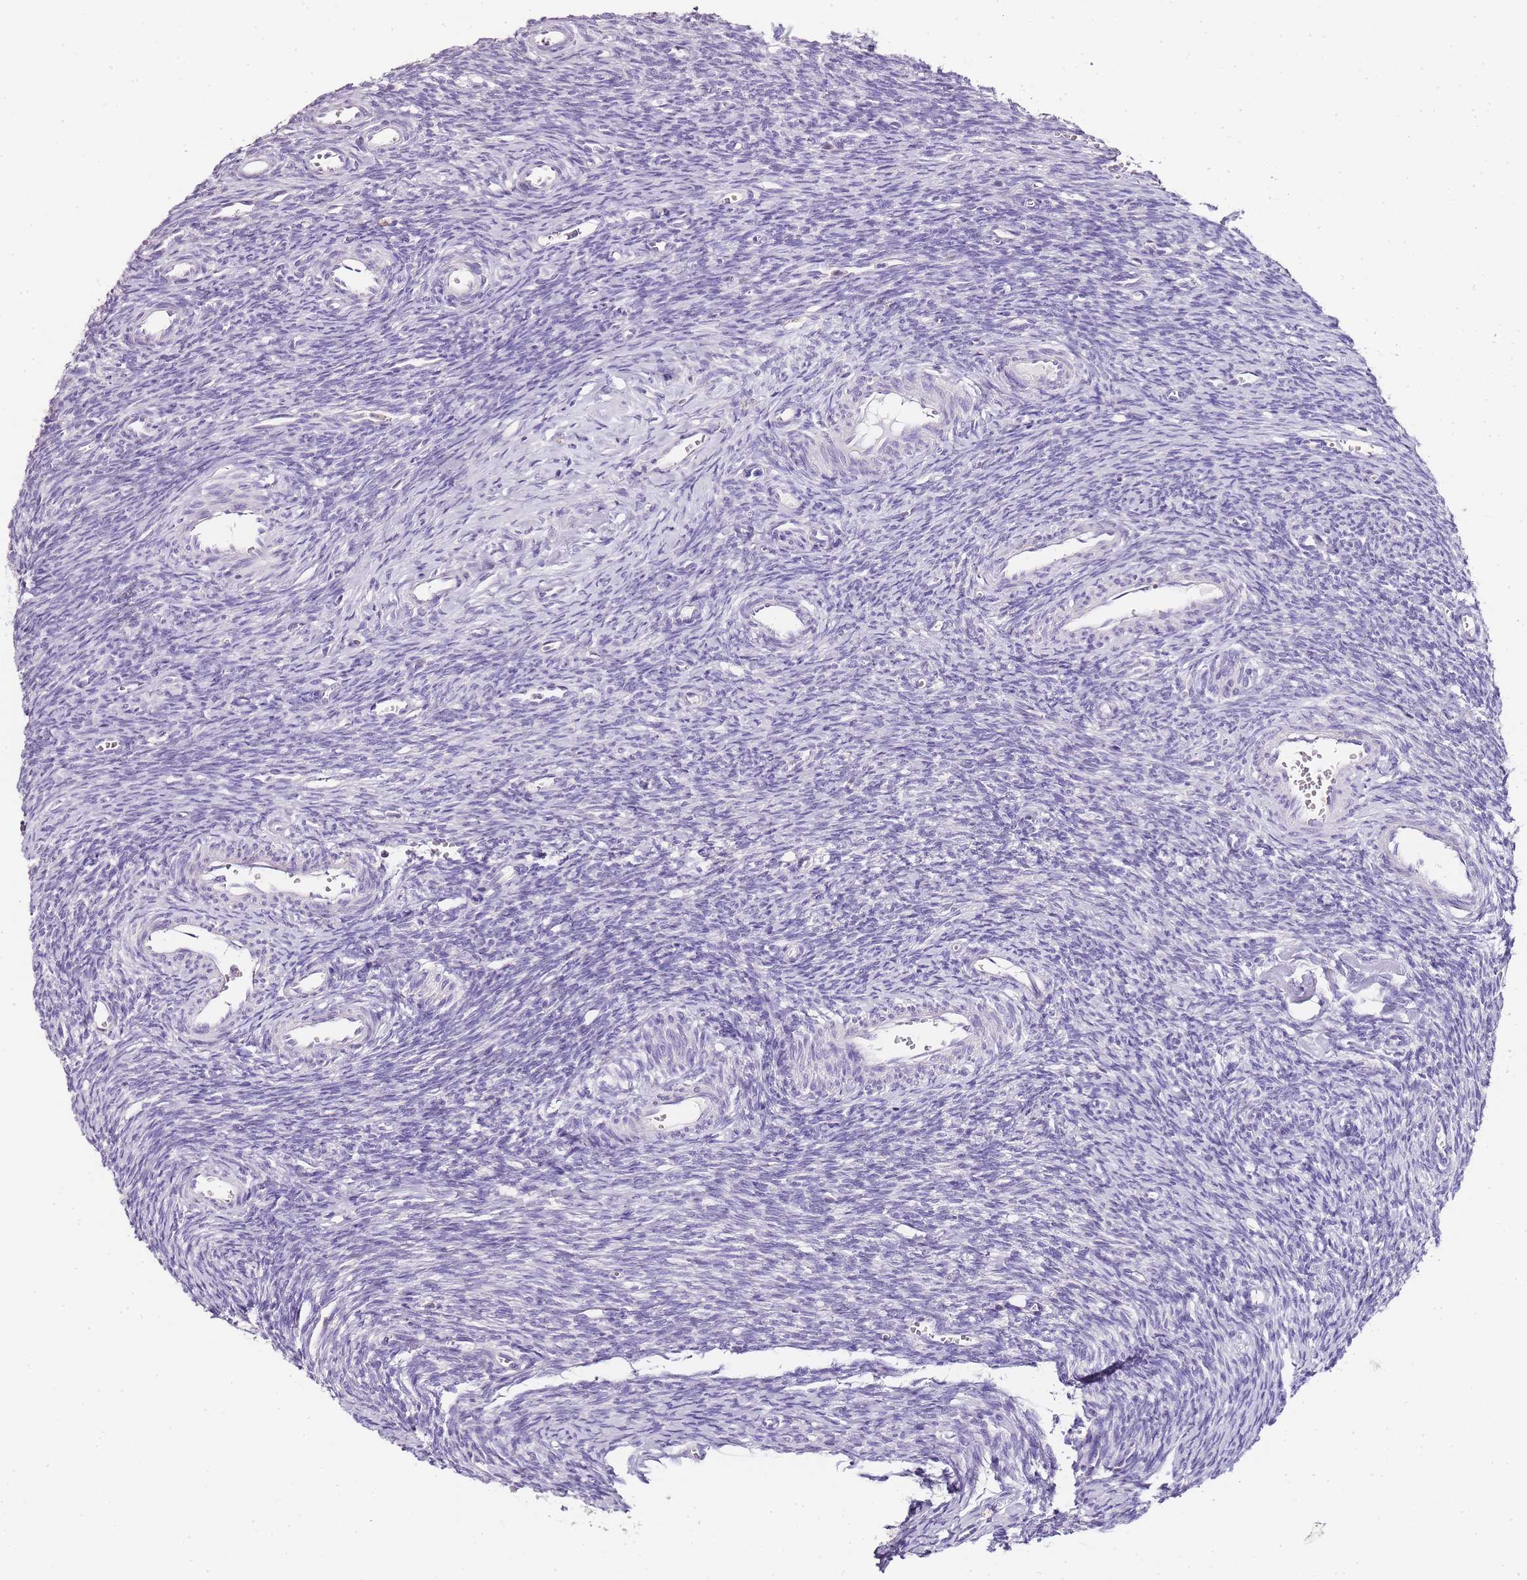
{"staining": {"intensity": "negative", "quantity": "none", "location": "none"}, "tissue": "ovary", "cell_type": "Ovarian stroma cells", "image_type": "normal", "snomed": [{"axis": "morphology", "description": "Normal tissue, NOS"}, {"axis": "topography", "description": "Ovary"}], "caption": "Immunohistochemistry of benign ovary reveals no staining in ovarian stroma cells.", "gene": "ZBP1", "patient": {"sex": "female", "age": 39}}